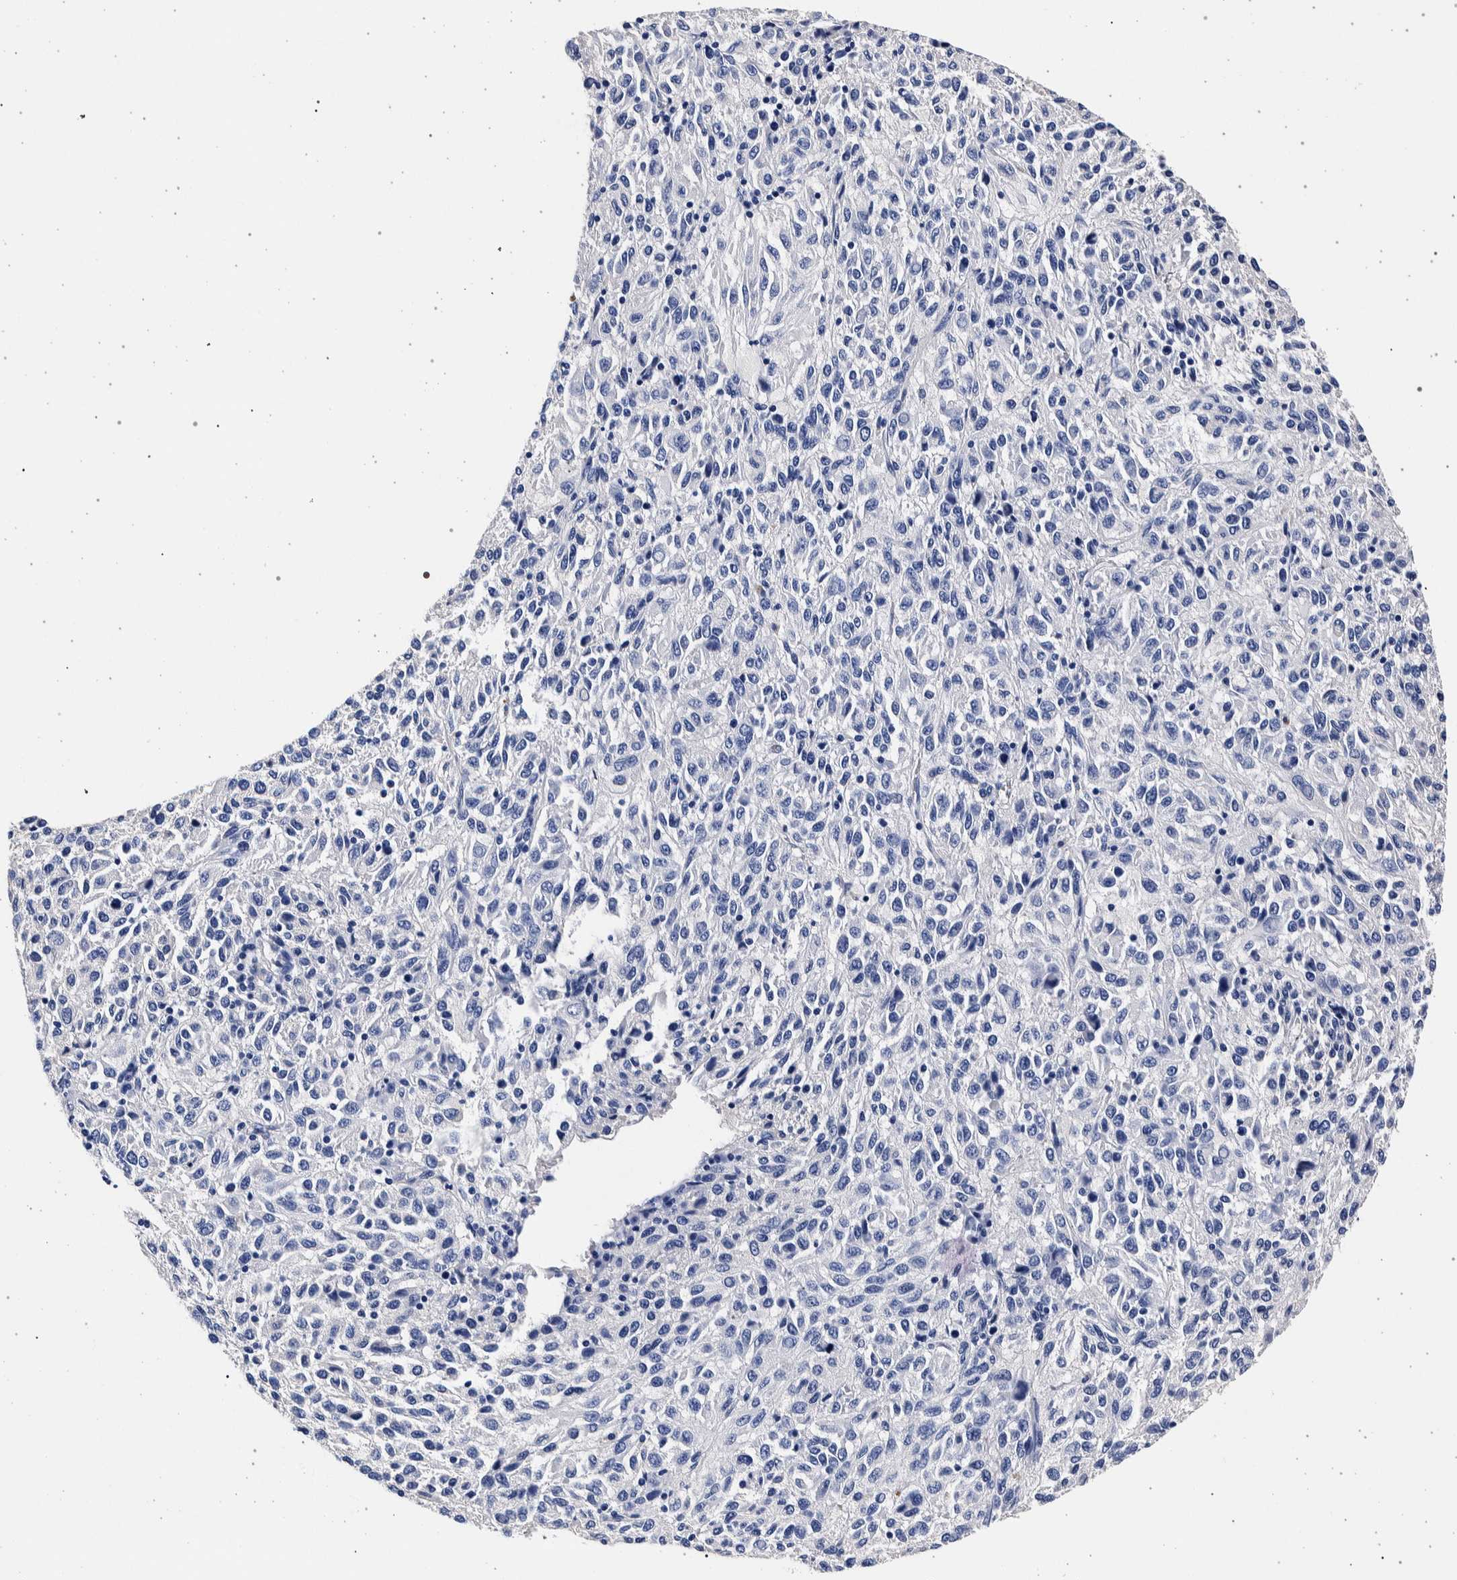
{"staining": {"intensity": "negative", "quantity": "none", "location": "none"}, "tissue": "melanoma", "cell_type": "Tumor cells", "image_type": "cancer", "snomed": [{"axis": "morphology", "description": "Malignant melanoma, Metastatic site"}, {"axis": "topography", "description": "Lung"}], "caption": "Histopathology image shows no protein expression in tumor cells of malignant melanoma (metastatic site) tissue. The staining was performed using DAB to visualize the protein expression in brown, while the nuclei were stained in blue with hematoxylin (Magnification: 20x).", "gene": "NIBAN2", "patient": {"sex": "male", "age": 64}}